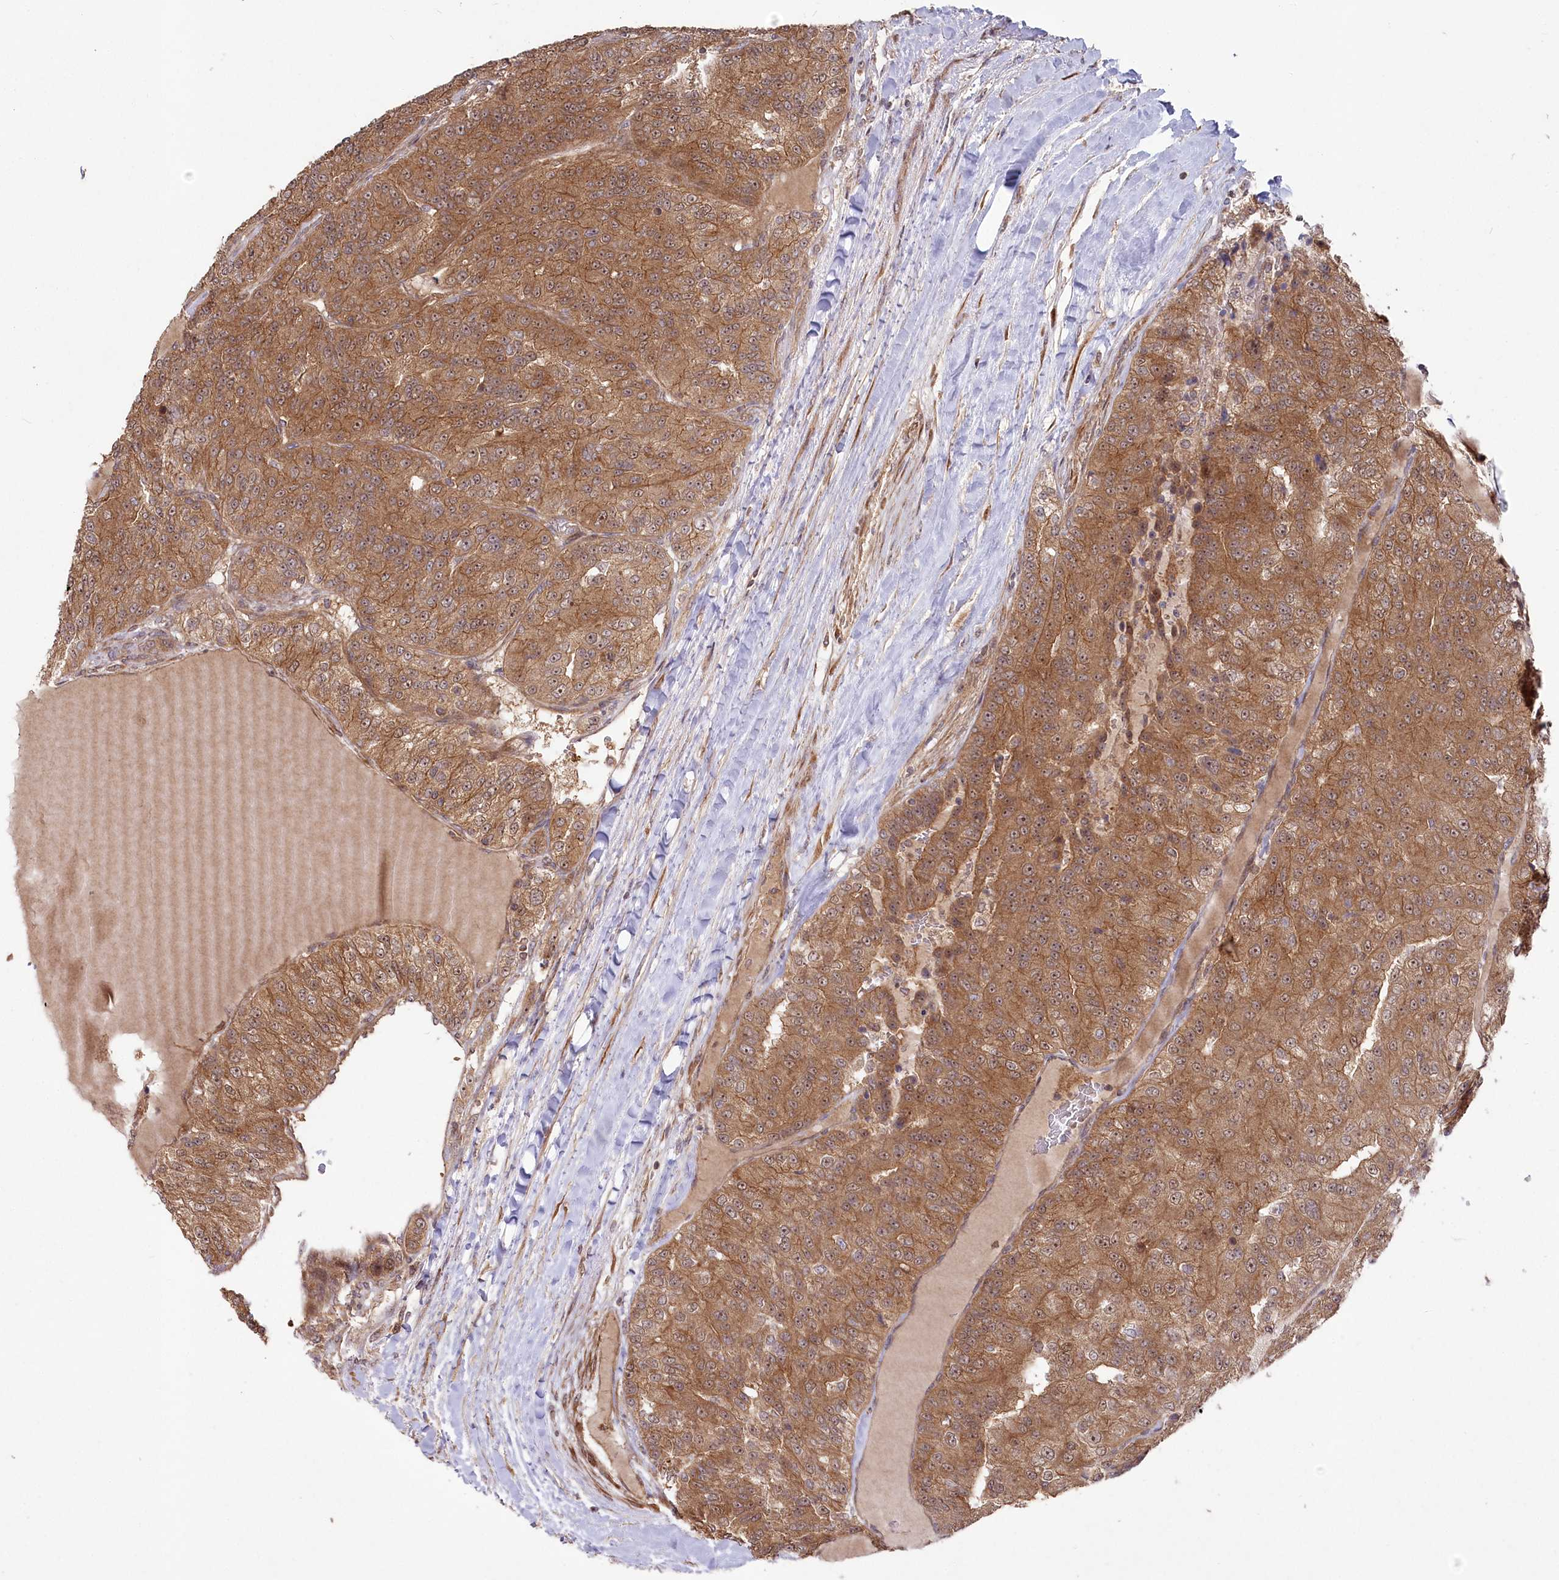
{"staining": {"intensity": "moderate", "quantity": ">75%", "location": "cytoplasmic/membranous,nuclear"}, "tissue": "renal cancer", "cell_type": "Tumor cells", "image_type": "cancer", "snomed": [{"axis": "morphology", "description": "Adenocarcinoma, NOS"}, {"axis": "topography", "description": "Kidney"}], "caption": "Tumor cells demonstrate moderate cytoplasmic/membranous and nuclear expression in about >75% of cells in renal adenocarcinoma.", "gene": "TBCA", "patient": {"sex": "female", "age": 63}}